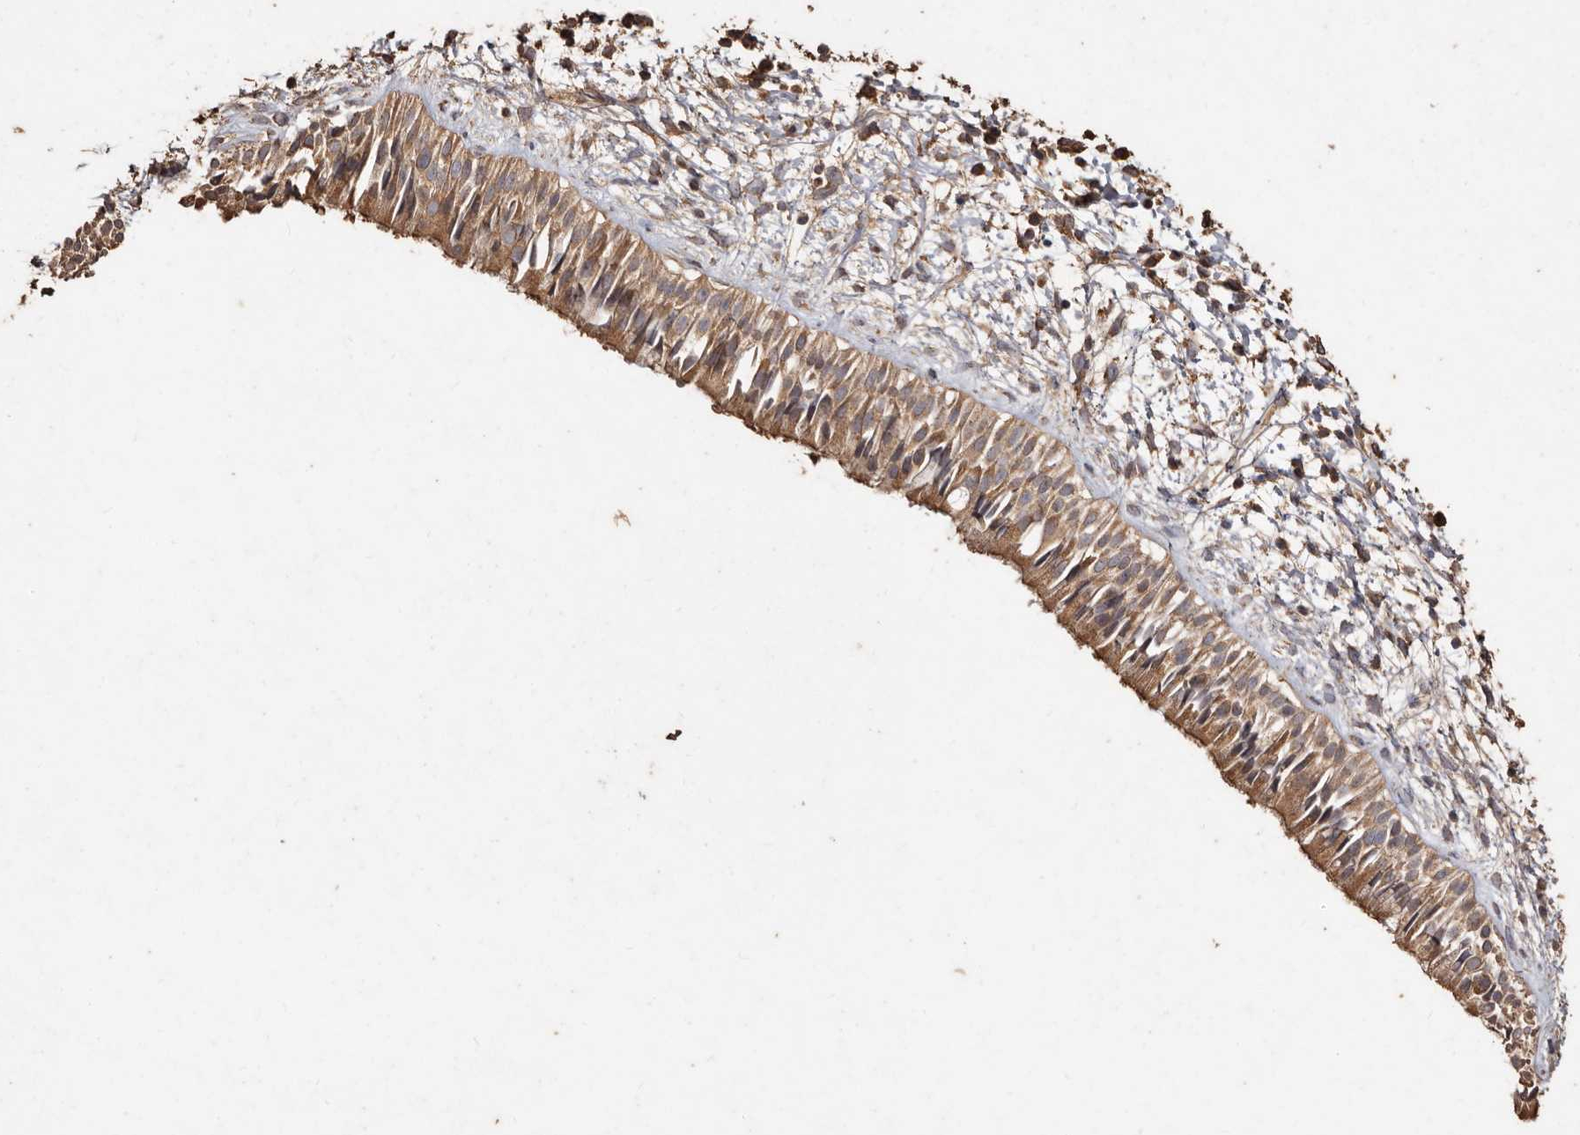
{"staining": {"intensity": "moderate", "quantity": ">75%", "location": "cytoplasmic/membranous"}, "tissue": "nasopharynx", "cell_type": "Respiratory epithelial cells", "image_type": "normal", "snomed": [{"axis": "morphology", "description": "Normal tissue, NOS"}, {"axis": "topography", "description": "Nasopharynx"}], "caption": "Immunohistochemical staining of normal human nasopharynx demonstrates medium levels of moderate cytoplasmic/membranous positivity in approximately >75% of respiratory epithelial cells.", "gene": "FARS2", "patient": {"sex": "male", "age": 22}}